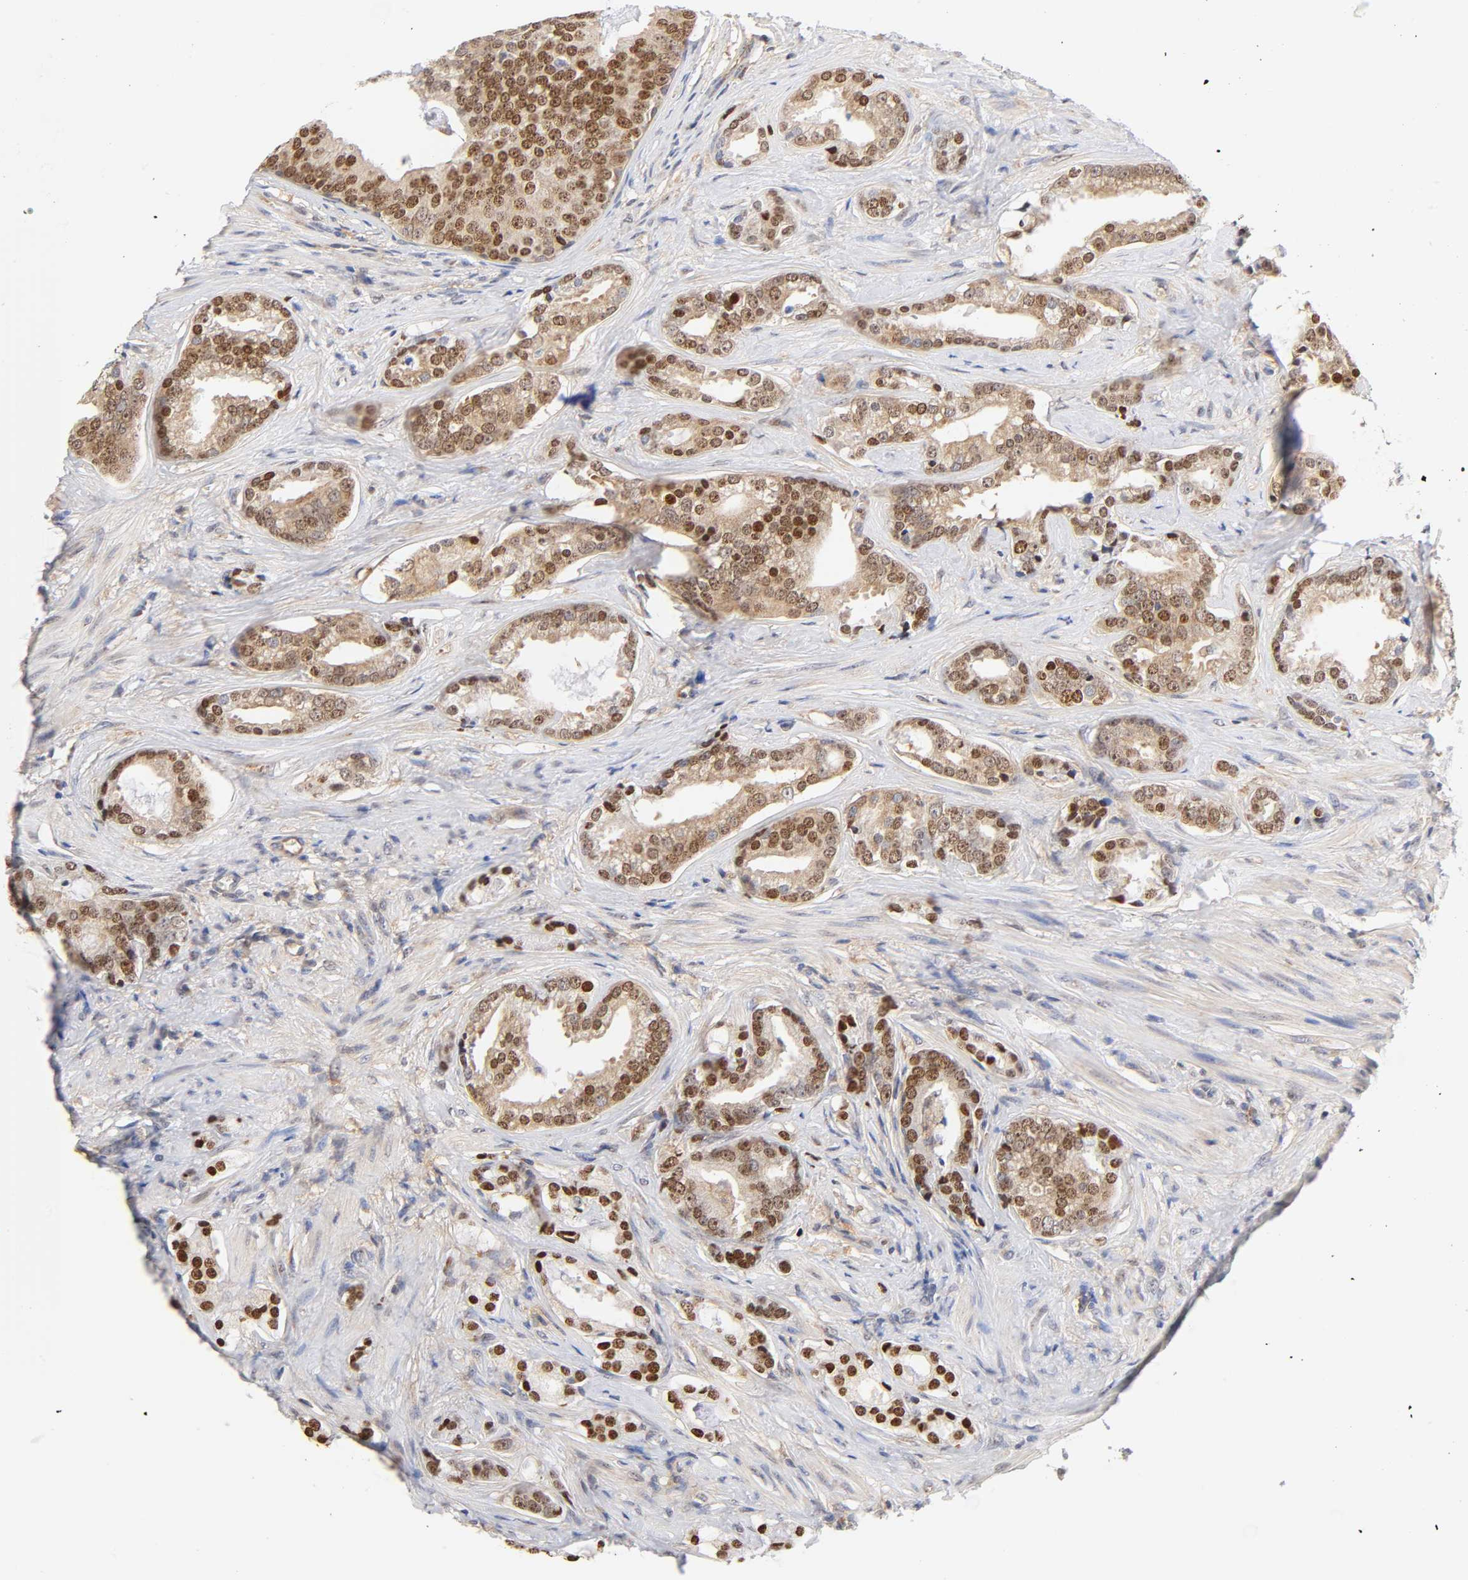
{"staining": {"intensity": "strong", "quantity": ">75%", "location": "cytoplasmic/membranous,nuclear"}, "tissue": "prostate cancer", "cell_type": "Tumor cells", "image_type": "cancer", "snomed": [{"axis": "morphology", "description": "Adenocarcinoma, Low grade"}, {"axis": "topography", "description": "Prostate"}], "caption": "About >75% of tumor cells in prostate cancer (low-grade adenocarcinoma) reveal strong cytoplasmic/membranous and nuclear protein staining as visualized by brown immunohistochemical staining.", "gene": "PAFAH1B1", "patient": {"sex": "male", "age": 58}}